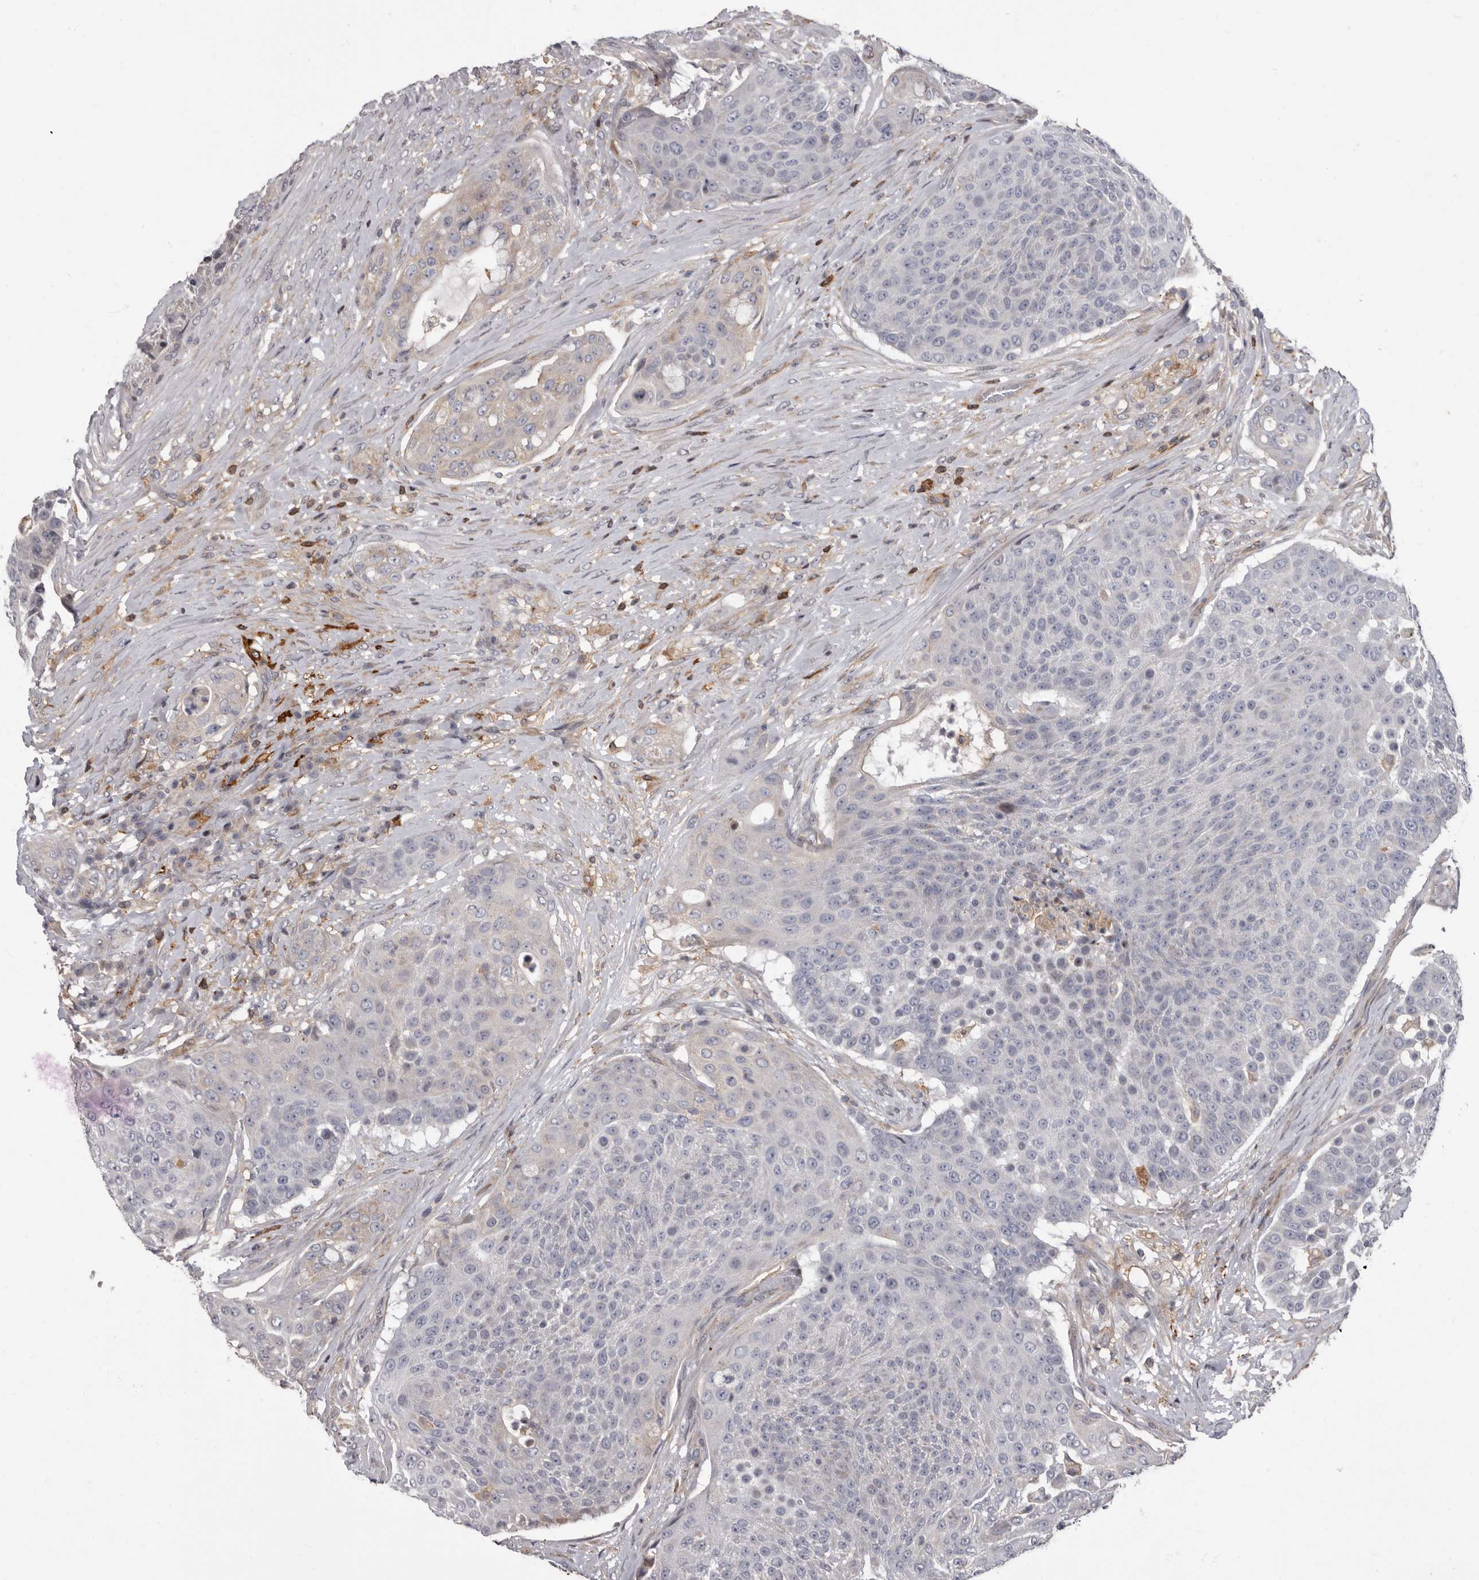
{"staining": {"intensity": "negative", "quantity": "none", "location": "none"}, "tissue": "urothelial cancer", "cell_type": "Tumor cells", "image_type": "cancer", "snomed": [{"axis": "morphology", "description": "Urothelial carcinoma, High grade"}, {"axis": "topography", "description": "Urinary bladder"}], "caption": "An image of human urothelial cancer is negative for staining in tumor cells.", "gene": "FGFR4", "patient": {"sex": "female", "age": 63}}